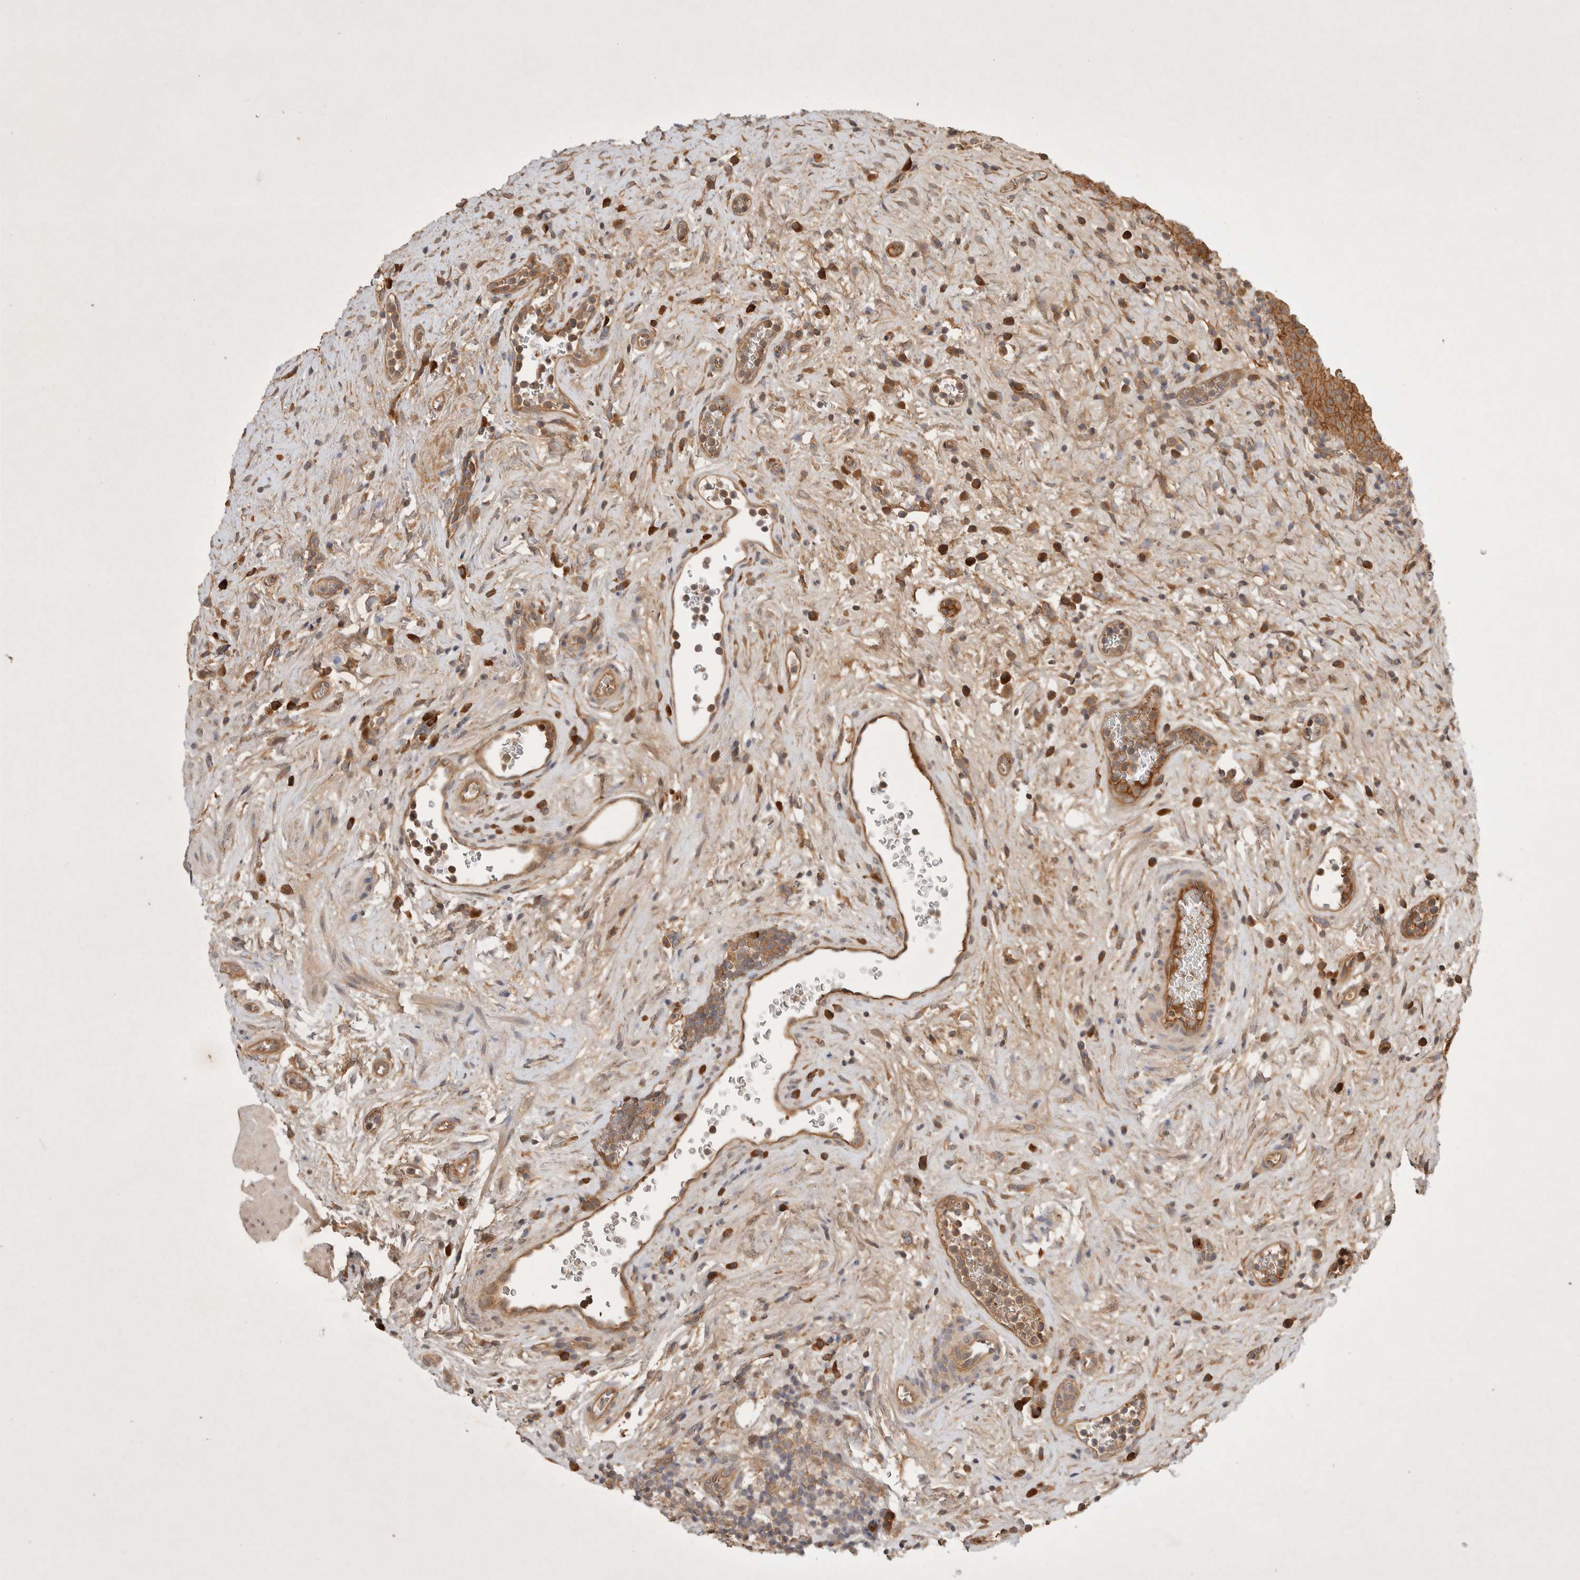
{"staining": {"intensity": "moderate", "quantity": ">75%", "location": "cytoplasmic/membranous"}, "tissue": "urinary bladder", "cell_type": "Urothelial cells", "image_type": "normal", "snomed": [{"axis": "morphology", "description": "Normal tissue, NOS"}, {"axis": "topography", "description": "Urinary bladder"}], "caption": "IHC of benign urinary bladder reveals medium levels of moderate cytoplasmic/membranous expression in about >75% of urothelial cells. (Brightfield microscopy of DAB IHC at high magnification).", "gene": "YES1", "patient": {"sex": "male", "age": 82}}